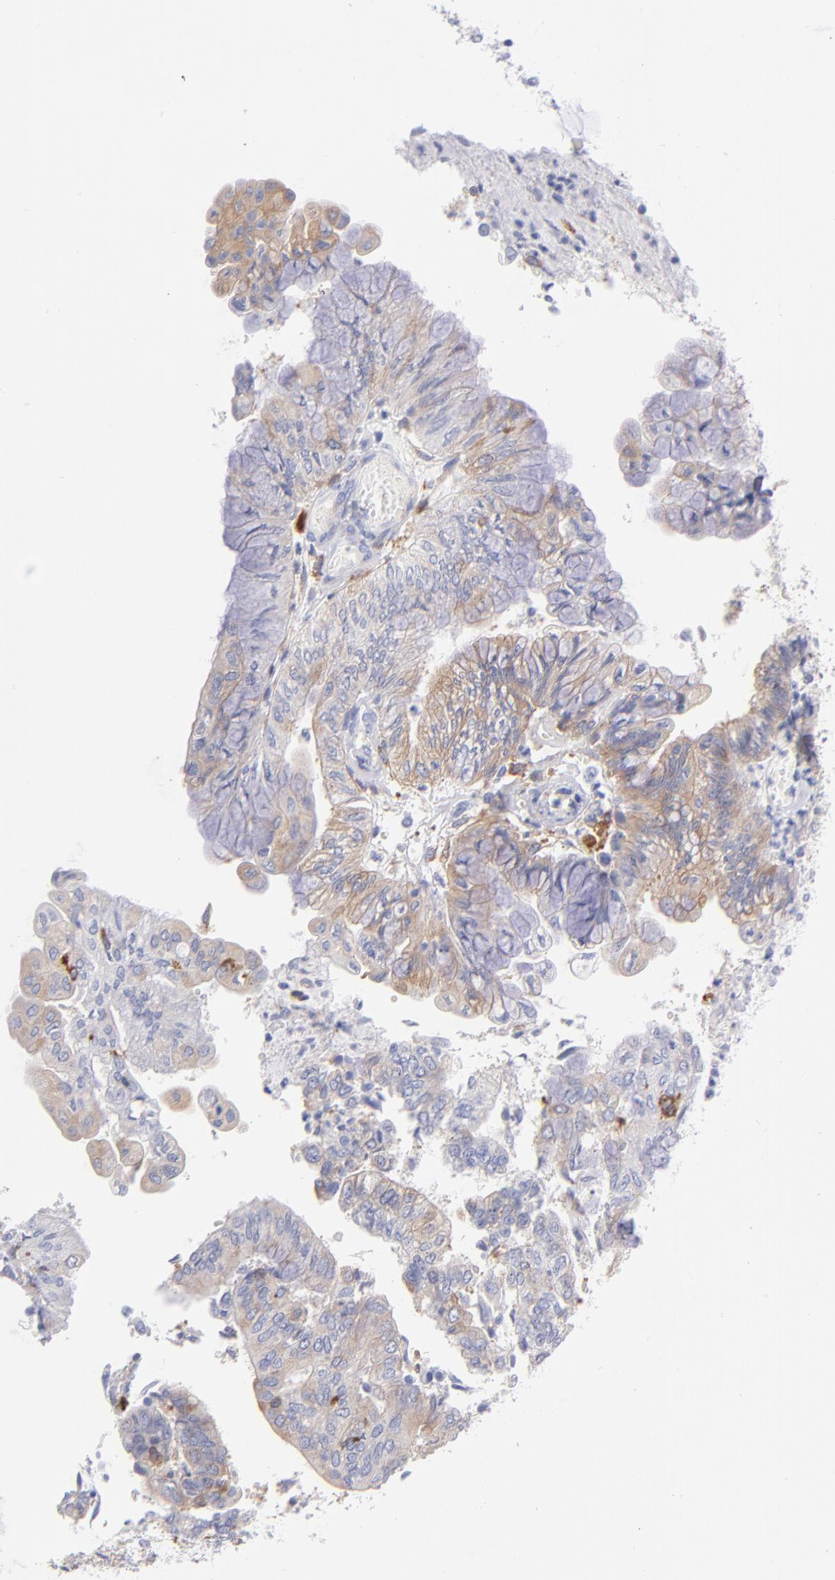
{"staining": {"intensity": "moderate", "quantity": "25%-75%", "location": "cytoplasmic/membranous"}, "tissue": "endometrial cancer", "cell_type": "Tumor cells", "image_type": "cancer", "snomed": [{"axis": "morphology", "description": "Adenocarcinoma, NOS"}, {"axis": "topography", "description": "Endometrium"}], "caption": "A medium amount of moderate cytoplasmic/membranous expression is appreciated in approximately 25%-75% of tumor cells in endometrial adenocarcinoma tissue.", "gene": "PRKCA", "patient": {"sex": "female", "age": 59}}